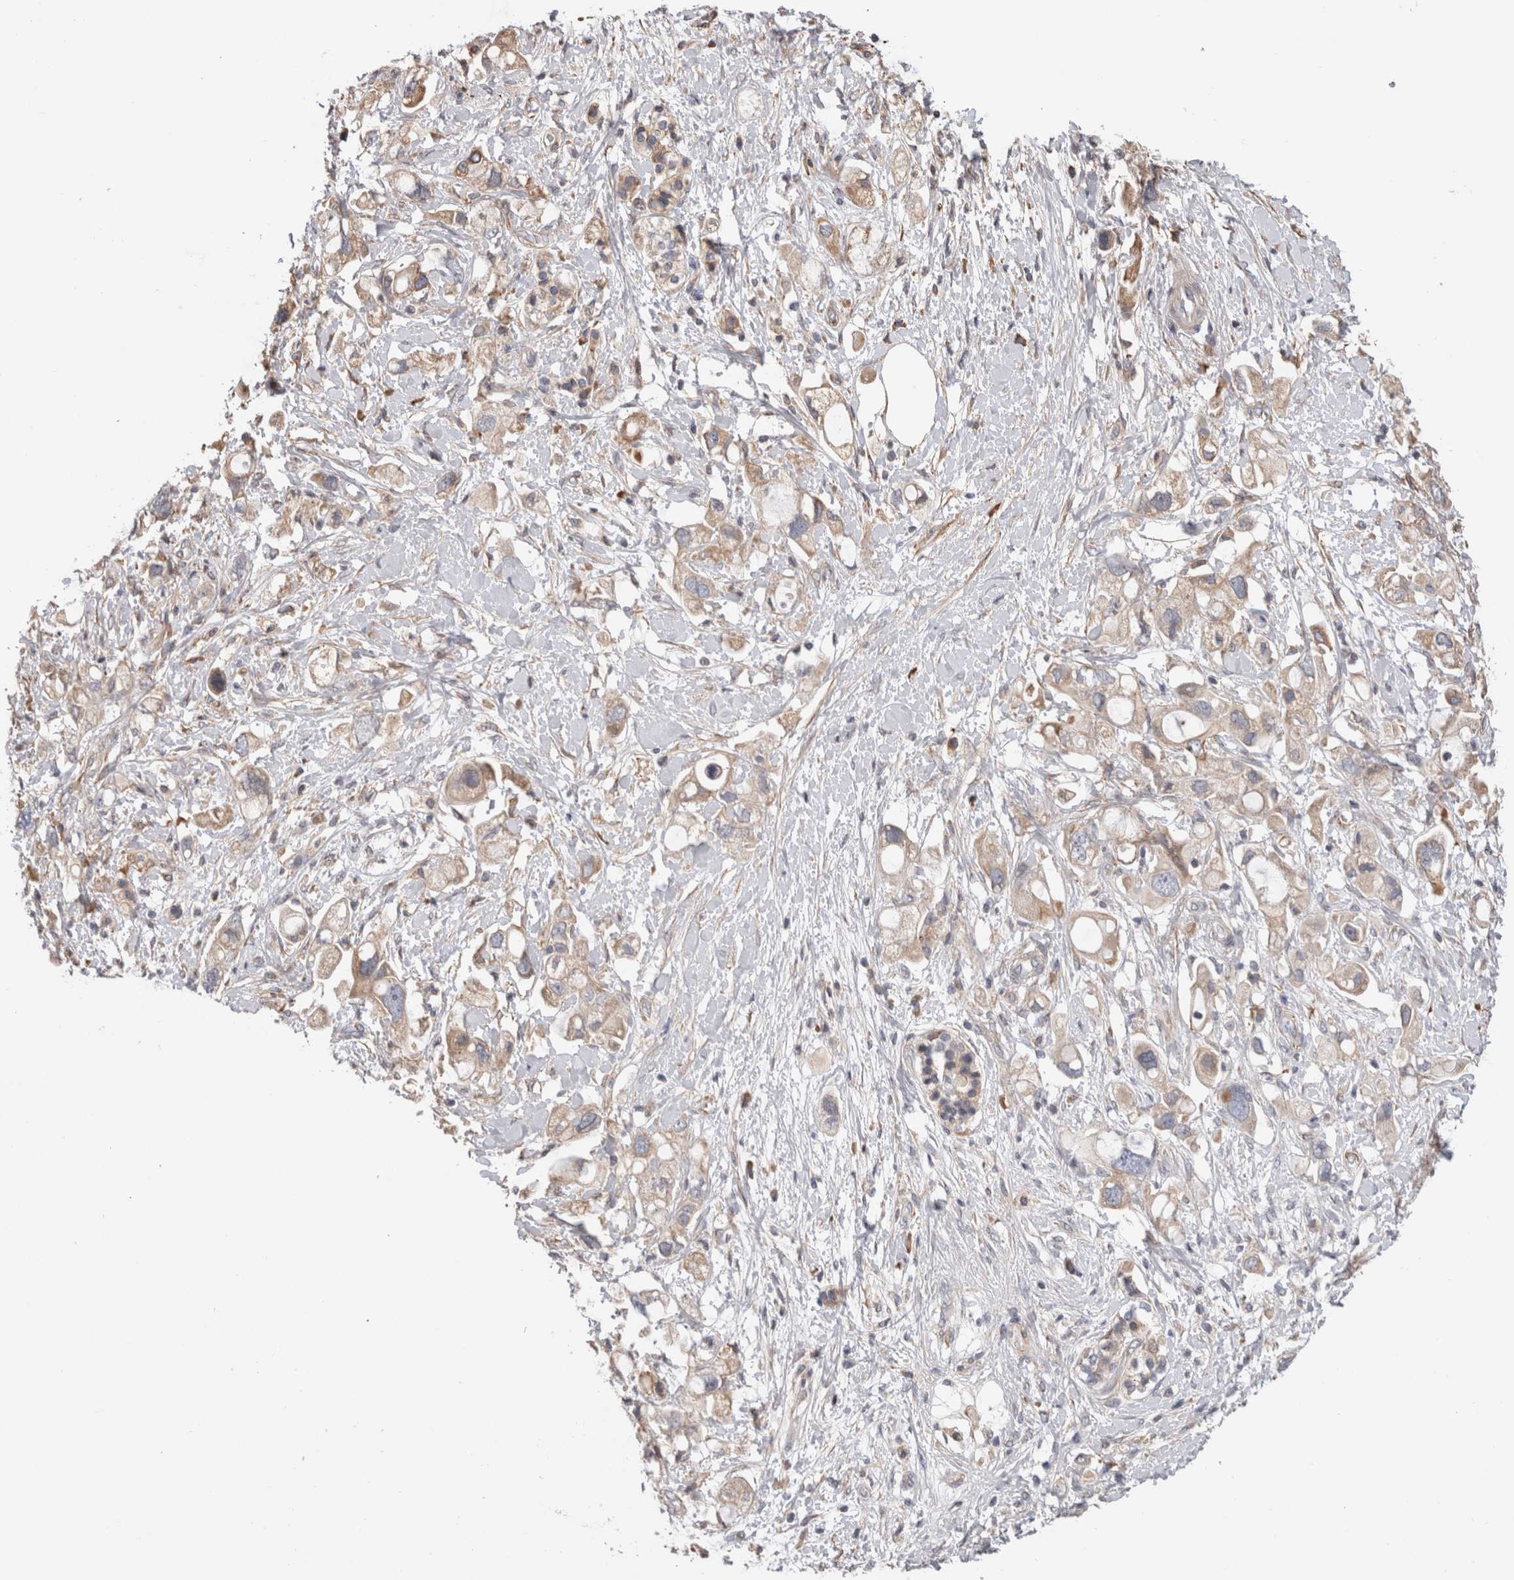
{"staining": {"intensity": "weak", "quantity": ">75%", "location": "cytoplasmic/membranous"}, "tissue": "pancreatic cancer", "cell_type": "Tumor cells", "image_type": "cancer", "snomed": [{"axis": "morphology", "description": "Adenocarcinoma, NOS"}, {"axis": "topography", "description": "Pancreas"}], "caption": "Pancreatic cancer was stained to show a protein in brown. There is low levels of weak cytoplasmic/membranous expression in approximately >75% of tumor cells. (brown staining indicates protein expression, while blue staining denotes nuclei).", "gene": "SMAP2", "patient": {"sex": "female", "age": 56}}